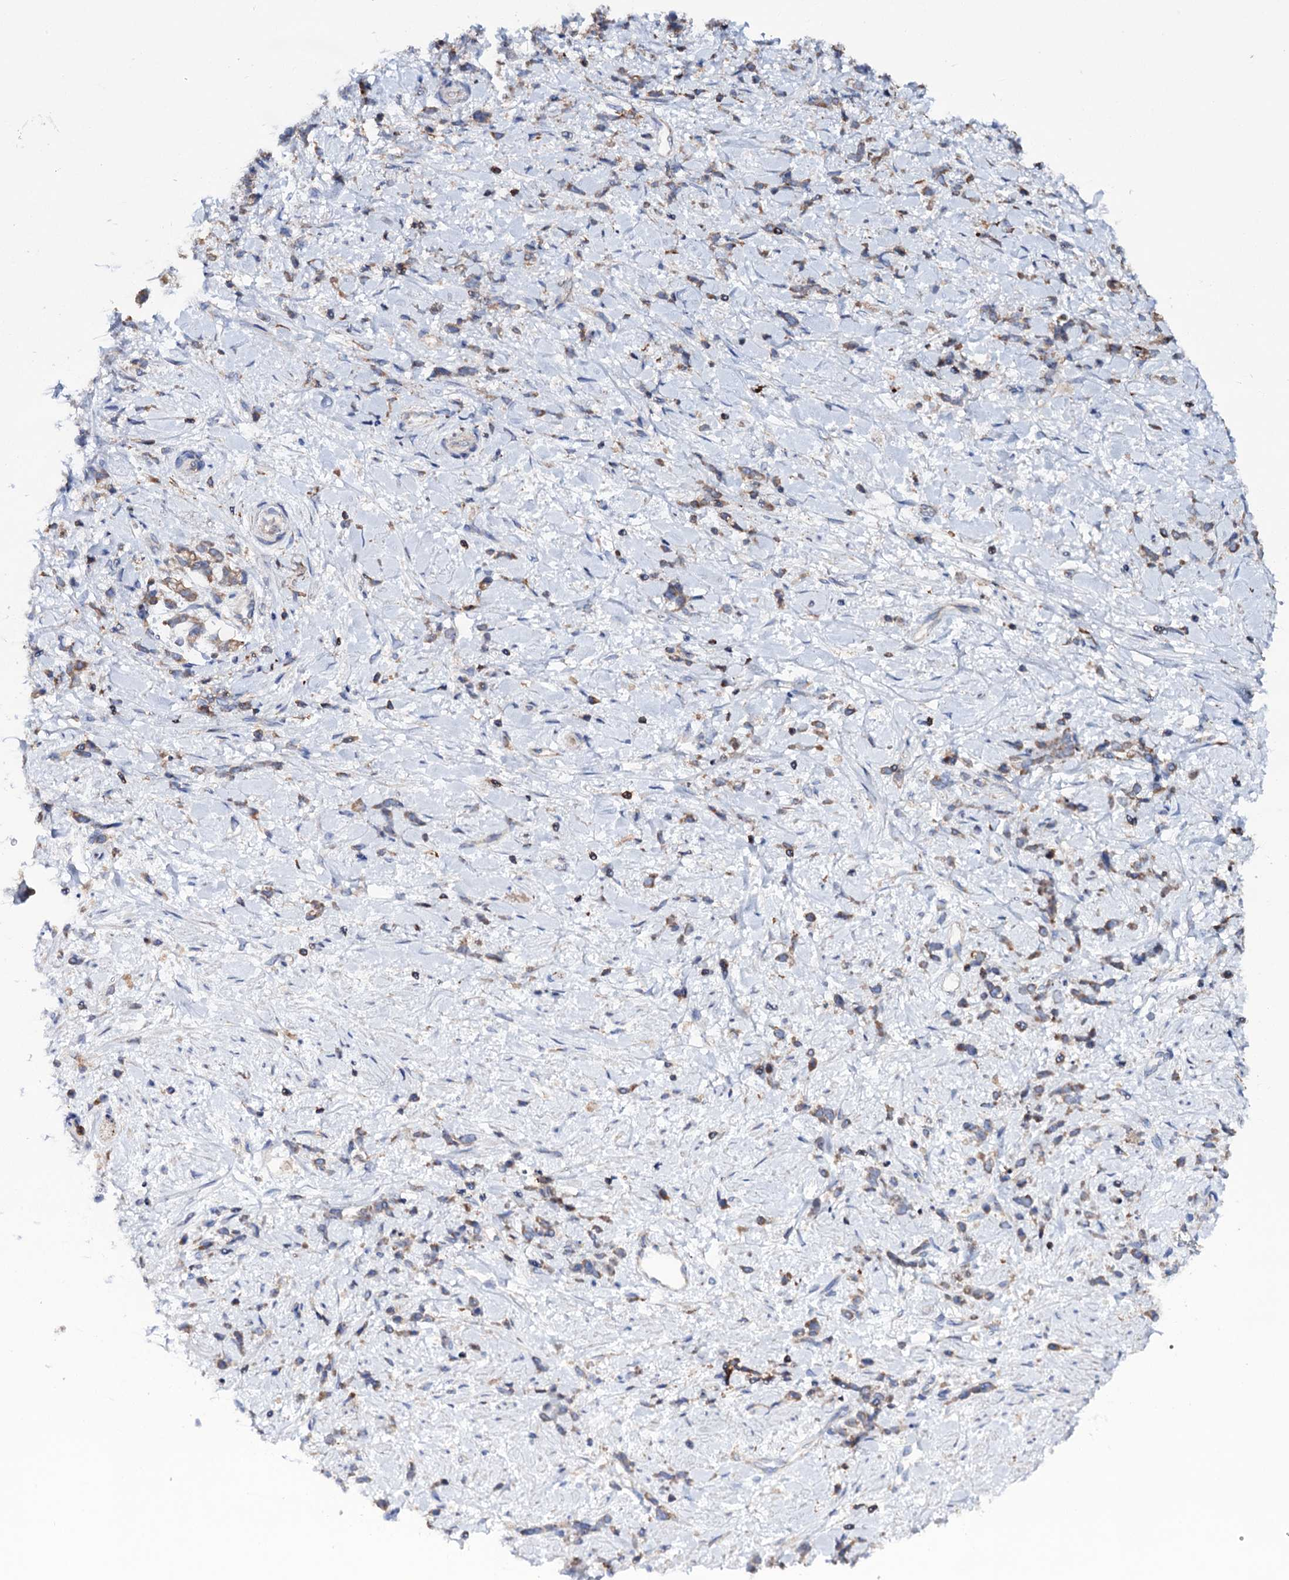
{"staining": {"intensity": "moderate", "quantity": ">75%", "location": "cytoplasmic/membranous"}, "tissue": "stomach cancer", "cell_type": "Tumor cells", "image_type": "cancer", "snomed": [{"axis": "morphology", "description": "Adenocarcinoma, NOS"}, {"axis": "topography", "description": "Stomach"}], "caption": "The micrograph exhibits a brown stain indicating the presence of a protein in the cytoplasmic/membranous of tumor cells in stomach adenocarcinoma.", "gene": "UBASH3B", "patient": {"sex": "female", "age": 60}}